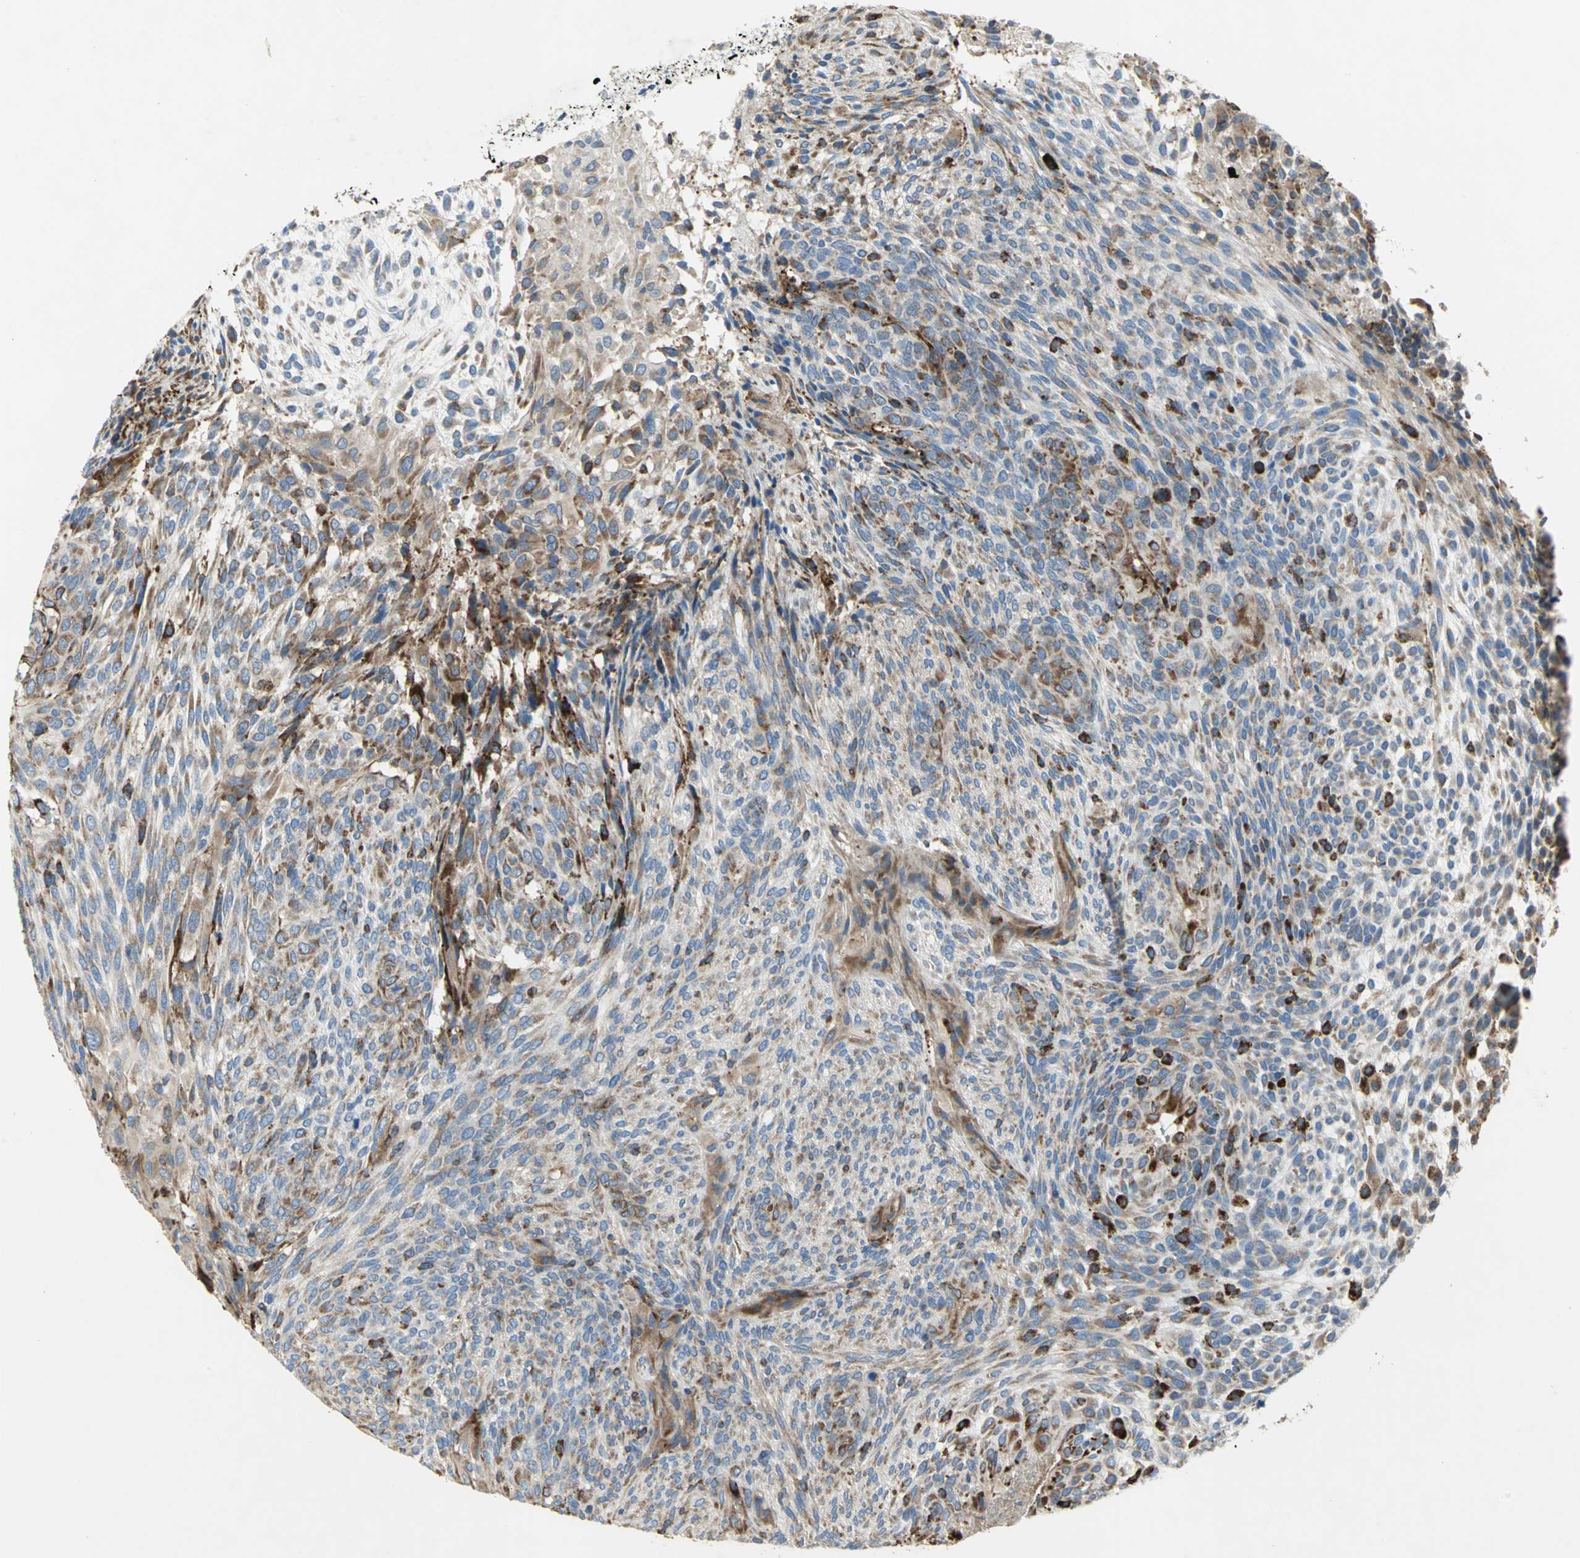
{"staining": {"intensity": "moderate", "quantity": ">75%", "location": "cytoplasmic/membranous"}, "tissue": "glioma", "cell_type": "Tumor cells", "image_type": "cancer", "snomed": [{"axis": "morphology", "description": "Glioma, malignant, High grade"}, {"axis": "topography", "description": "Cerebral cortex"}], "caption": "The image demonstrates immunohistochemical staining of malignant glioma (high-grade). There is moderate cytoplasmic/membranous staining is identified in about >75% of tumor cells.", "gene": "TULP4", "patient": {"sex": "female", "age": 55}}